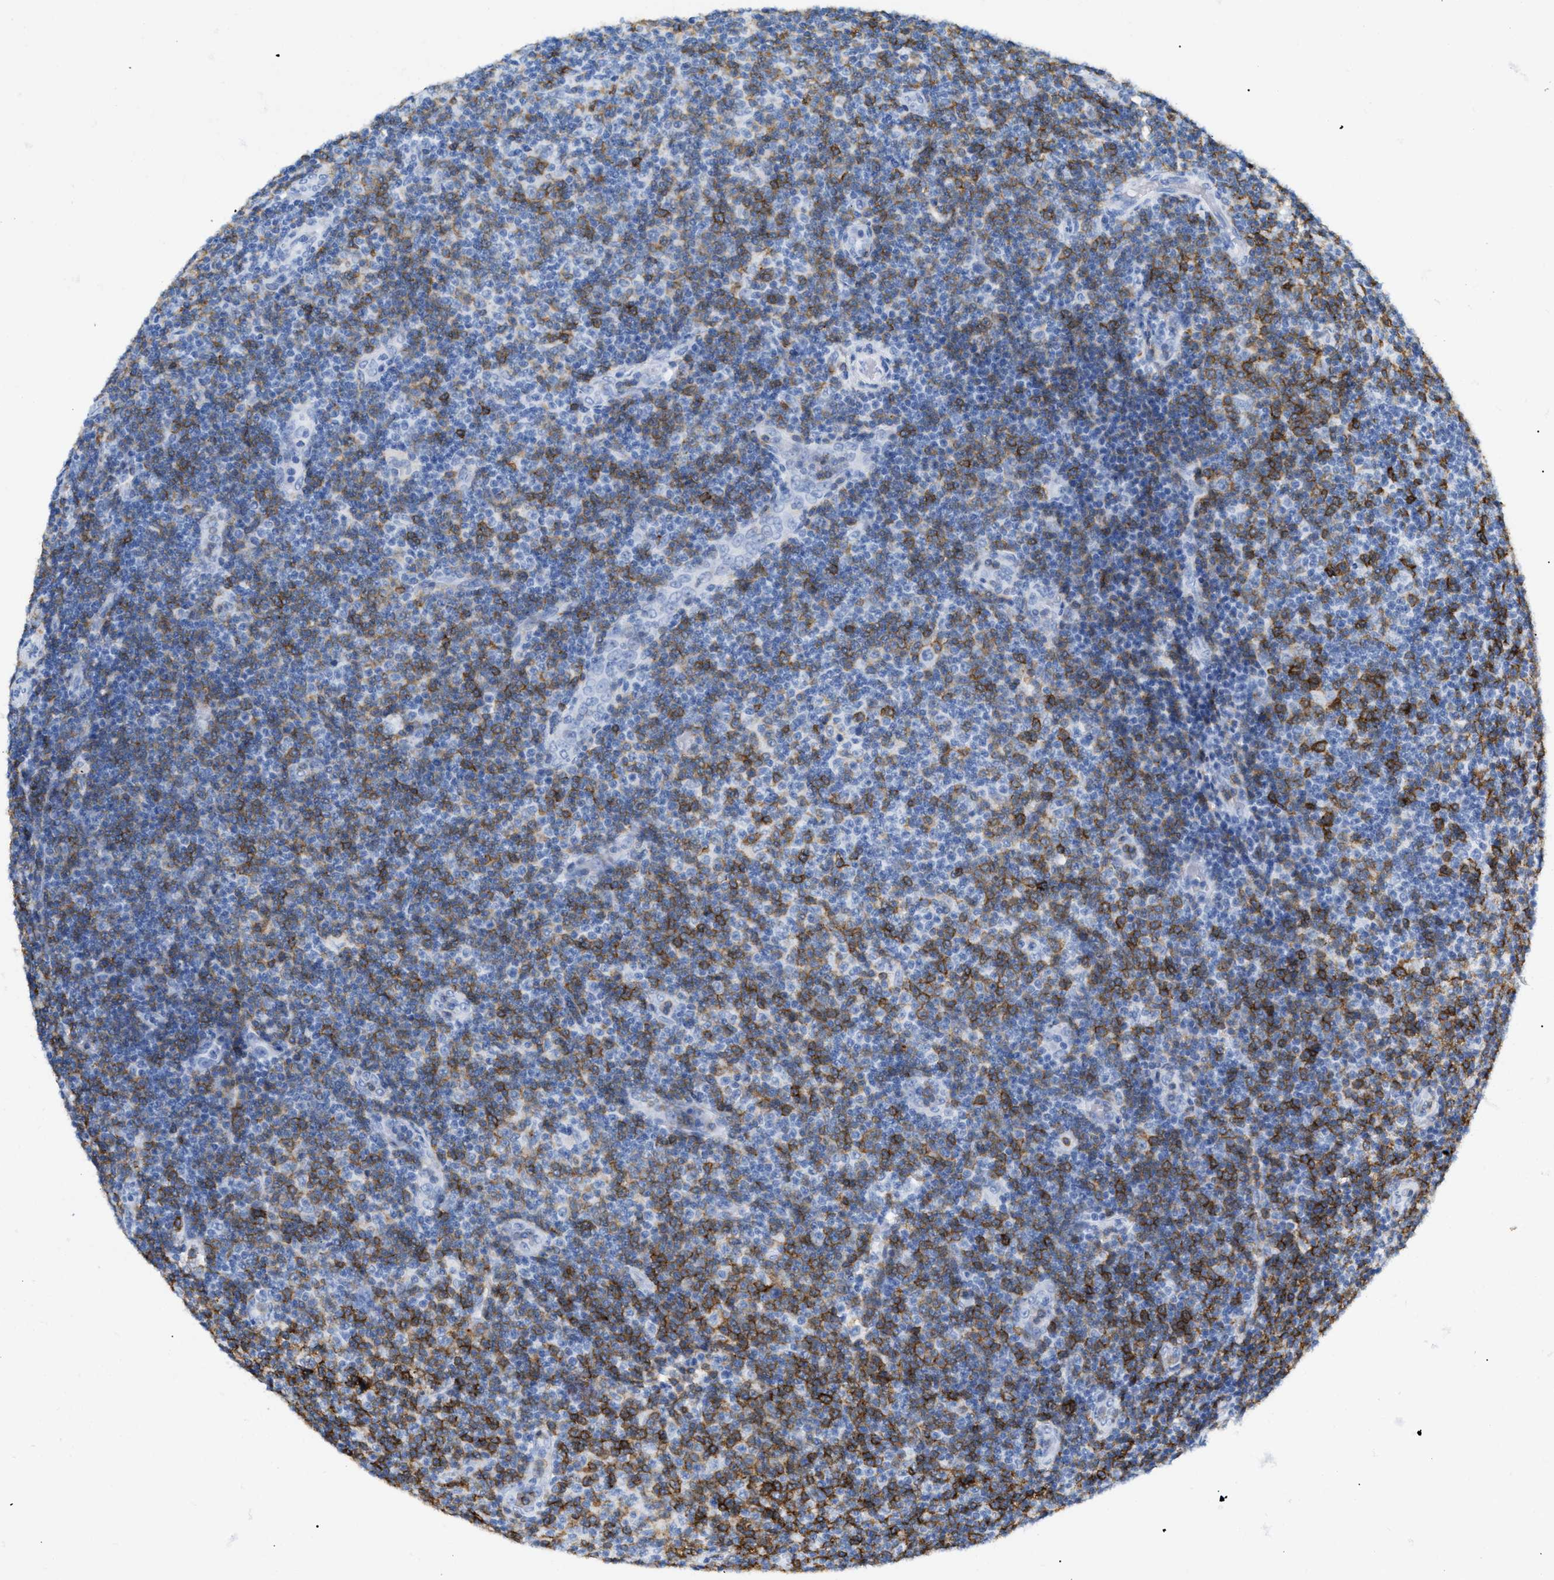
{"staining": {"intensity": "negative", "quantity": "none", "location": "none"}, "tissue": "lymphoma", "cell_type": "Tumor cells", "image_type": "cancer", "snomed": [{"axis": "morphology", "description": "Malignant lymphoma, non-Hodgkin's type, Low grade"}, {"axis": "topography", "description": "Lymph node"}], "caption": "Human lymphoma stained for a protein using IHC displays no expression in tumor cells.", "gene": "CD5", "patient": {"sex": "male", "age": 83}}